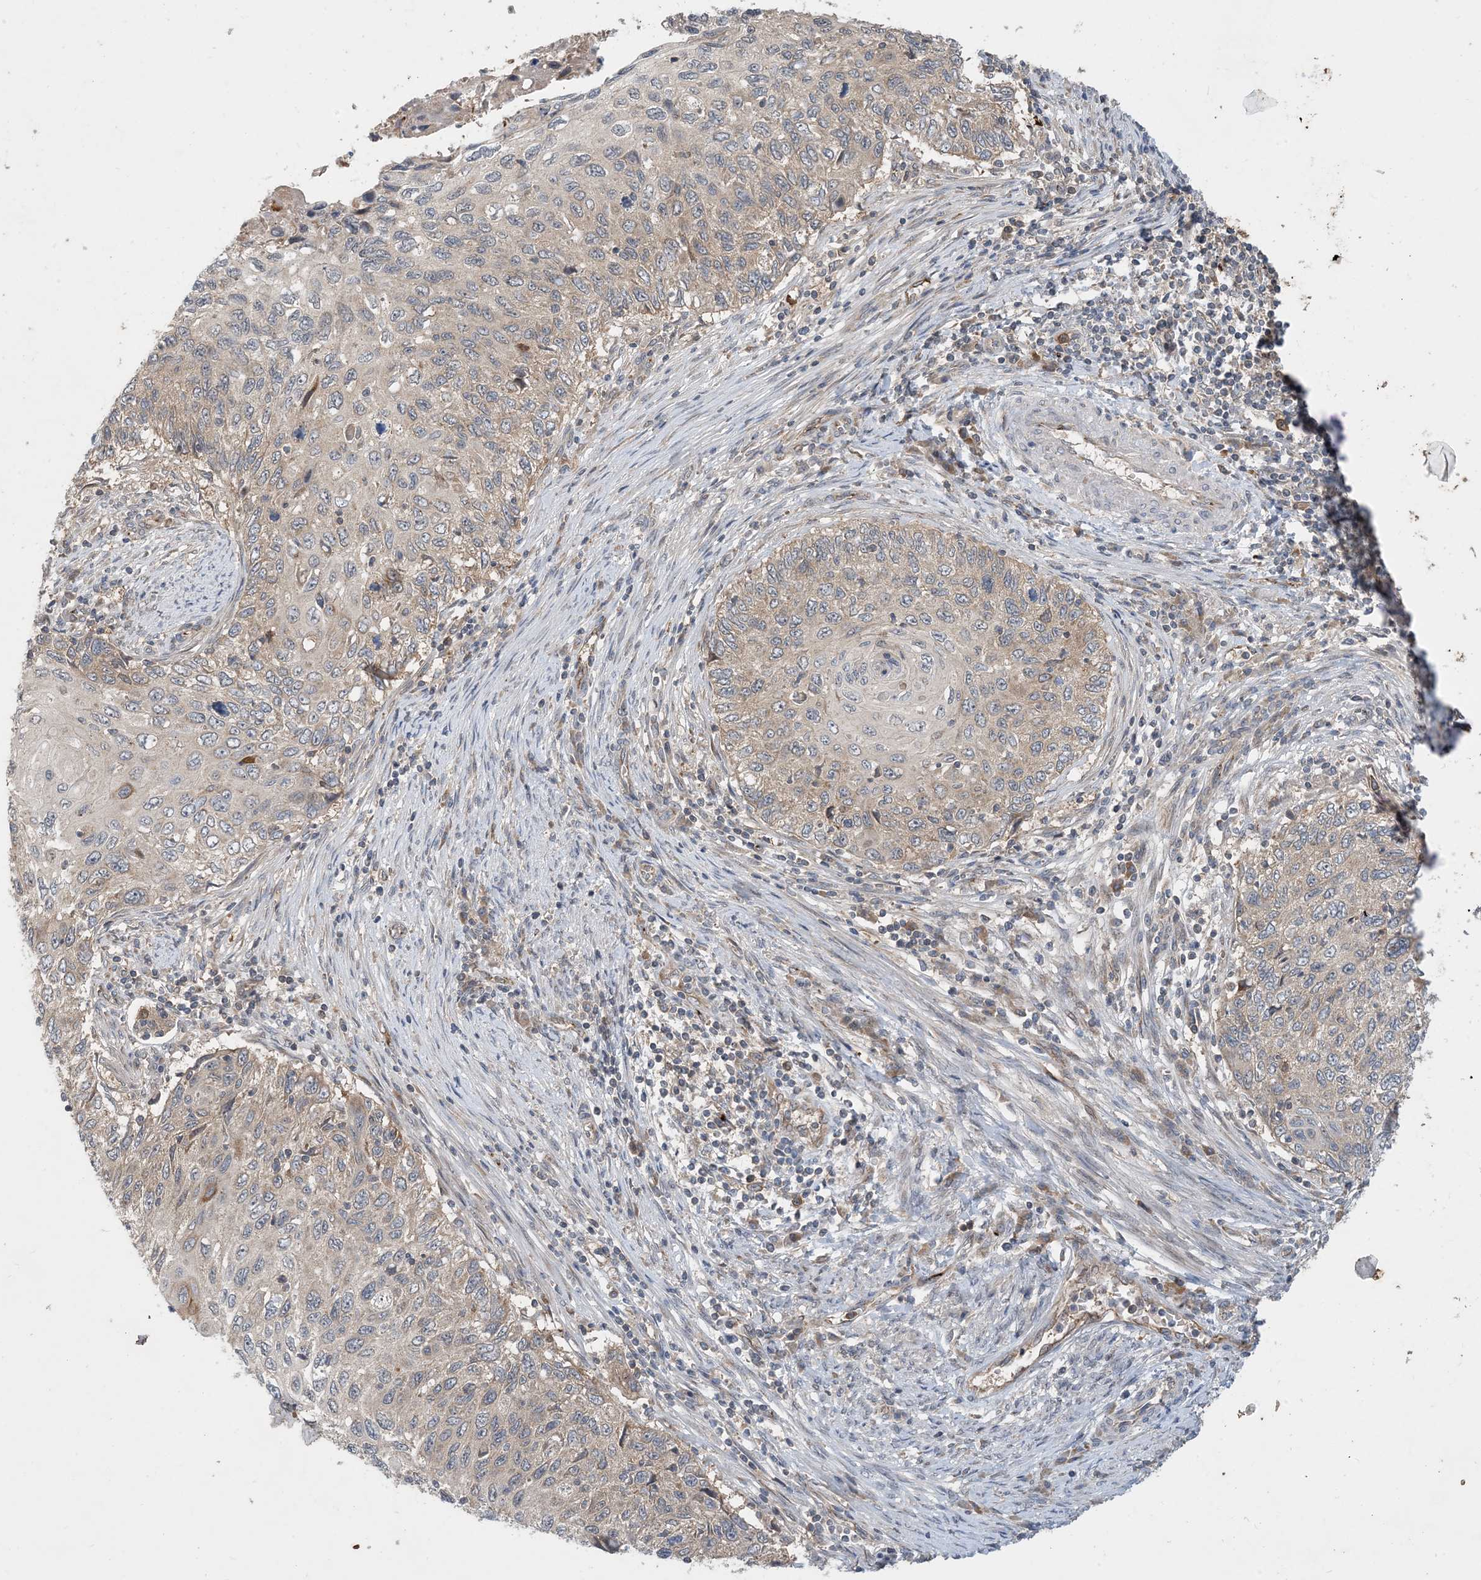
{"staining": {"intensity": "weak", "quantity": "25%-75%", "location": "cytoplasmic/membranous"}, "tissue": "cervical cancer", "cell_type": "Tumor cells", "image_type": "cancer", "snomed": [{"axis": "morphology", "description": "Squamous cell carcinoma, NOS"}, {"axis": "topography", "description": "Cervix"}], "caption": "Immunohistochemistry (IHC) (DAB (3,3'-diaminobenzidine)) staining of human squamous cell carcinoma (cervical) displays weak cytoplasmic/membranous protein positivity in approximately 25%-75% of tumor cells.", "gene": "TINAG", "patient": {"sex": "female", "age": 70}}